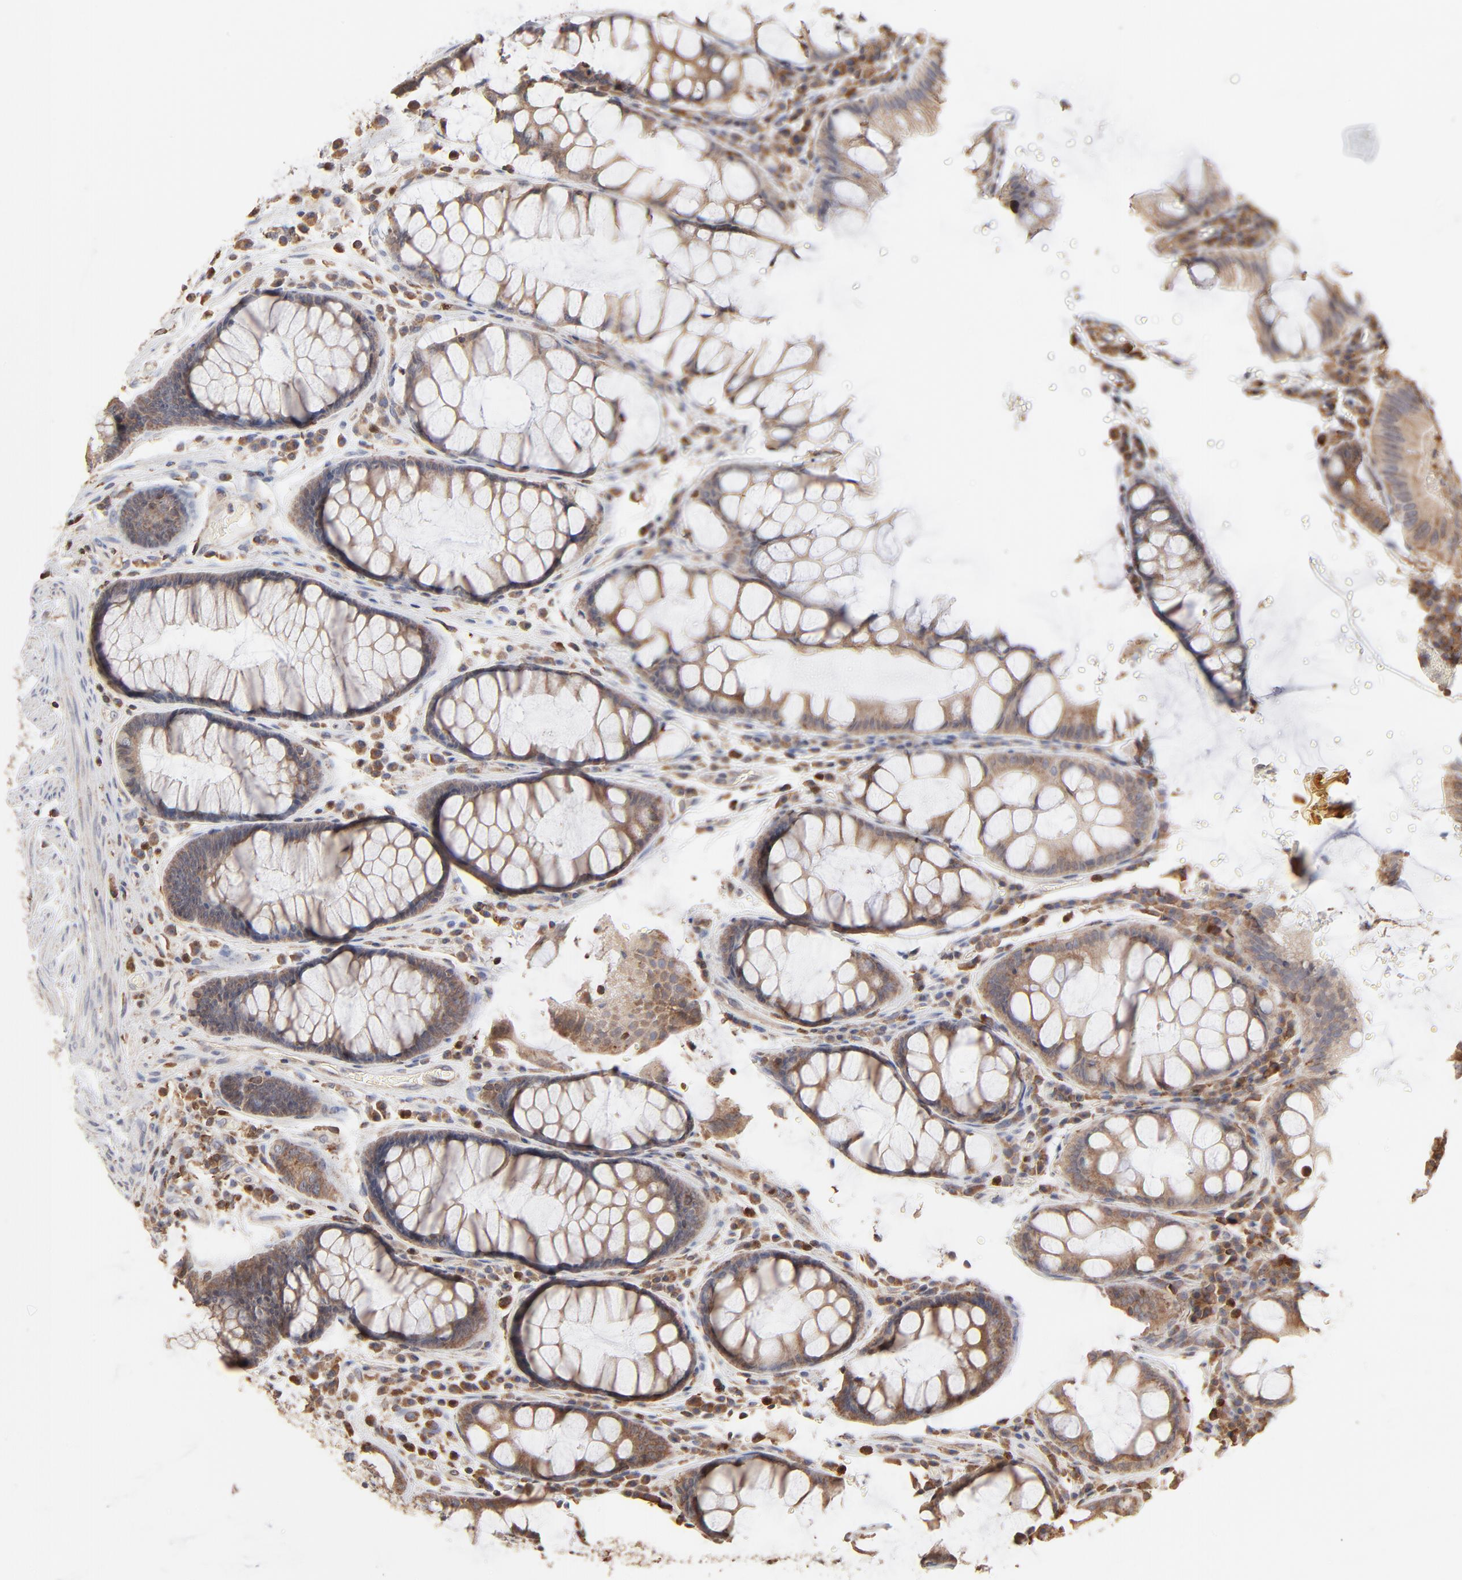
{"staining": {"intensity": "strong", "quantity": ">75%", "location": "cytoplasmic/membranous"}, "tissue": "colorectal cancer", "cell_type": "Tumor cells", "image_type": "cancer", "snomed": [{"axis": "morphology", "description": "Normal tissue, NOS"}, {"axis": "morphology", "description": "Adenocarcinoma, NOS"}, {"axis": "topography", "description": "Colon"}], "caption": "Brown immunohistochemical staining in adenocarcinoma (colorectal) exhibits strong cytoplasmic/membranous expression in about >75% of tumor cells.", "gene": "RNF213", "patient": {"sex": "female", "age": 78}}